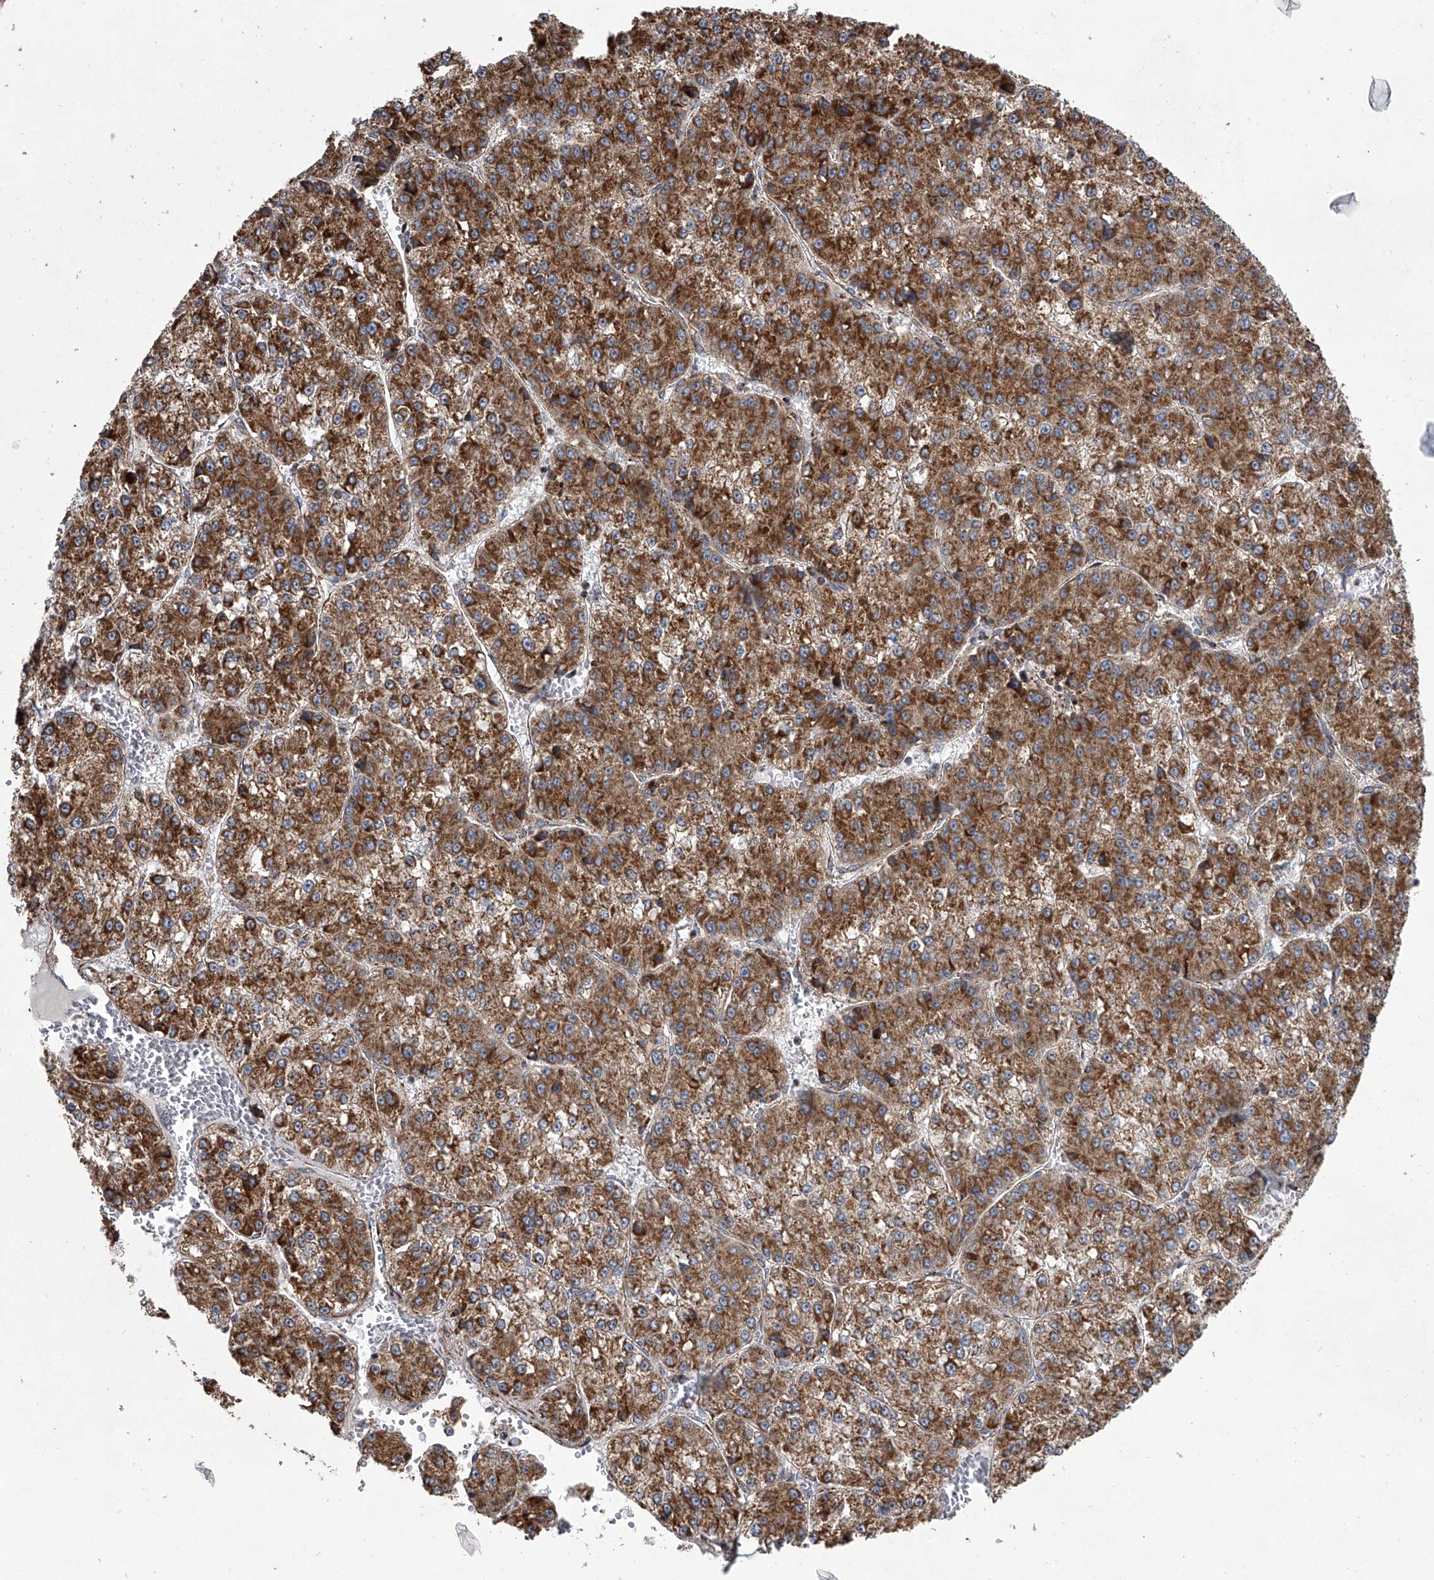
{"staining": {"intensity": "strong", "quantity": ">75%", "location": "cytoplasmic/membranous"}, "tissue": "liver cancer", "cell_type": "Tumor cells", "image_type": "cancer", "snomed": [{"axis": "morphology", "description": "Carcinoma, Hepatocellular, NOS"}, {"axis": "topography", "description": "Liver"}], "caption": "High-magnification brightfield microscopy of liver cancer stained with DAB (3,3'-diaminobenzidine) (brown) and counterstained with hematoxylin (blue). tumor cells exhibit strong cytoplasmic/membranous expression is present in approximately>75% of cells.", "gene": "ZC3H15", "patient": {"sex": "female", "age": 73}}